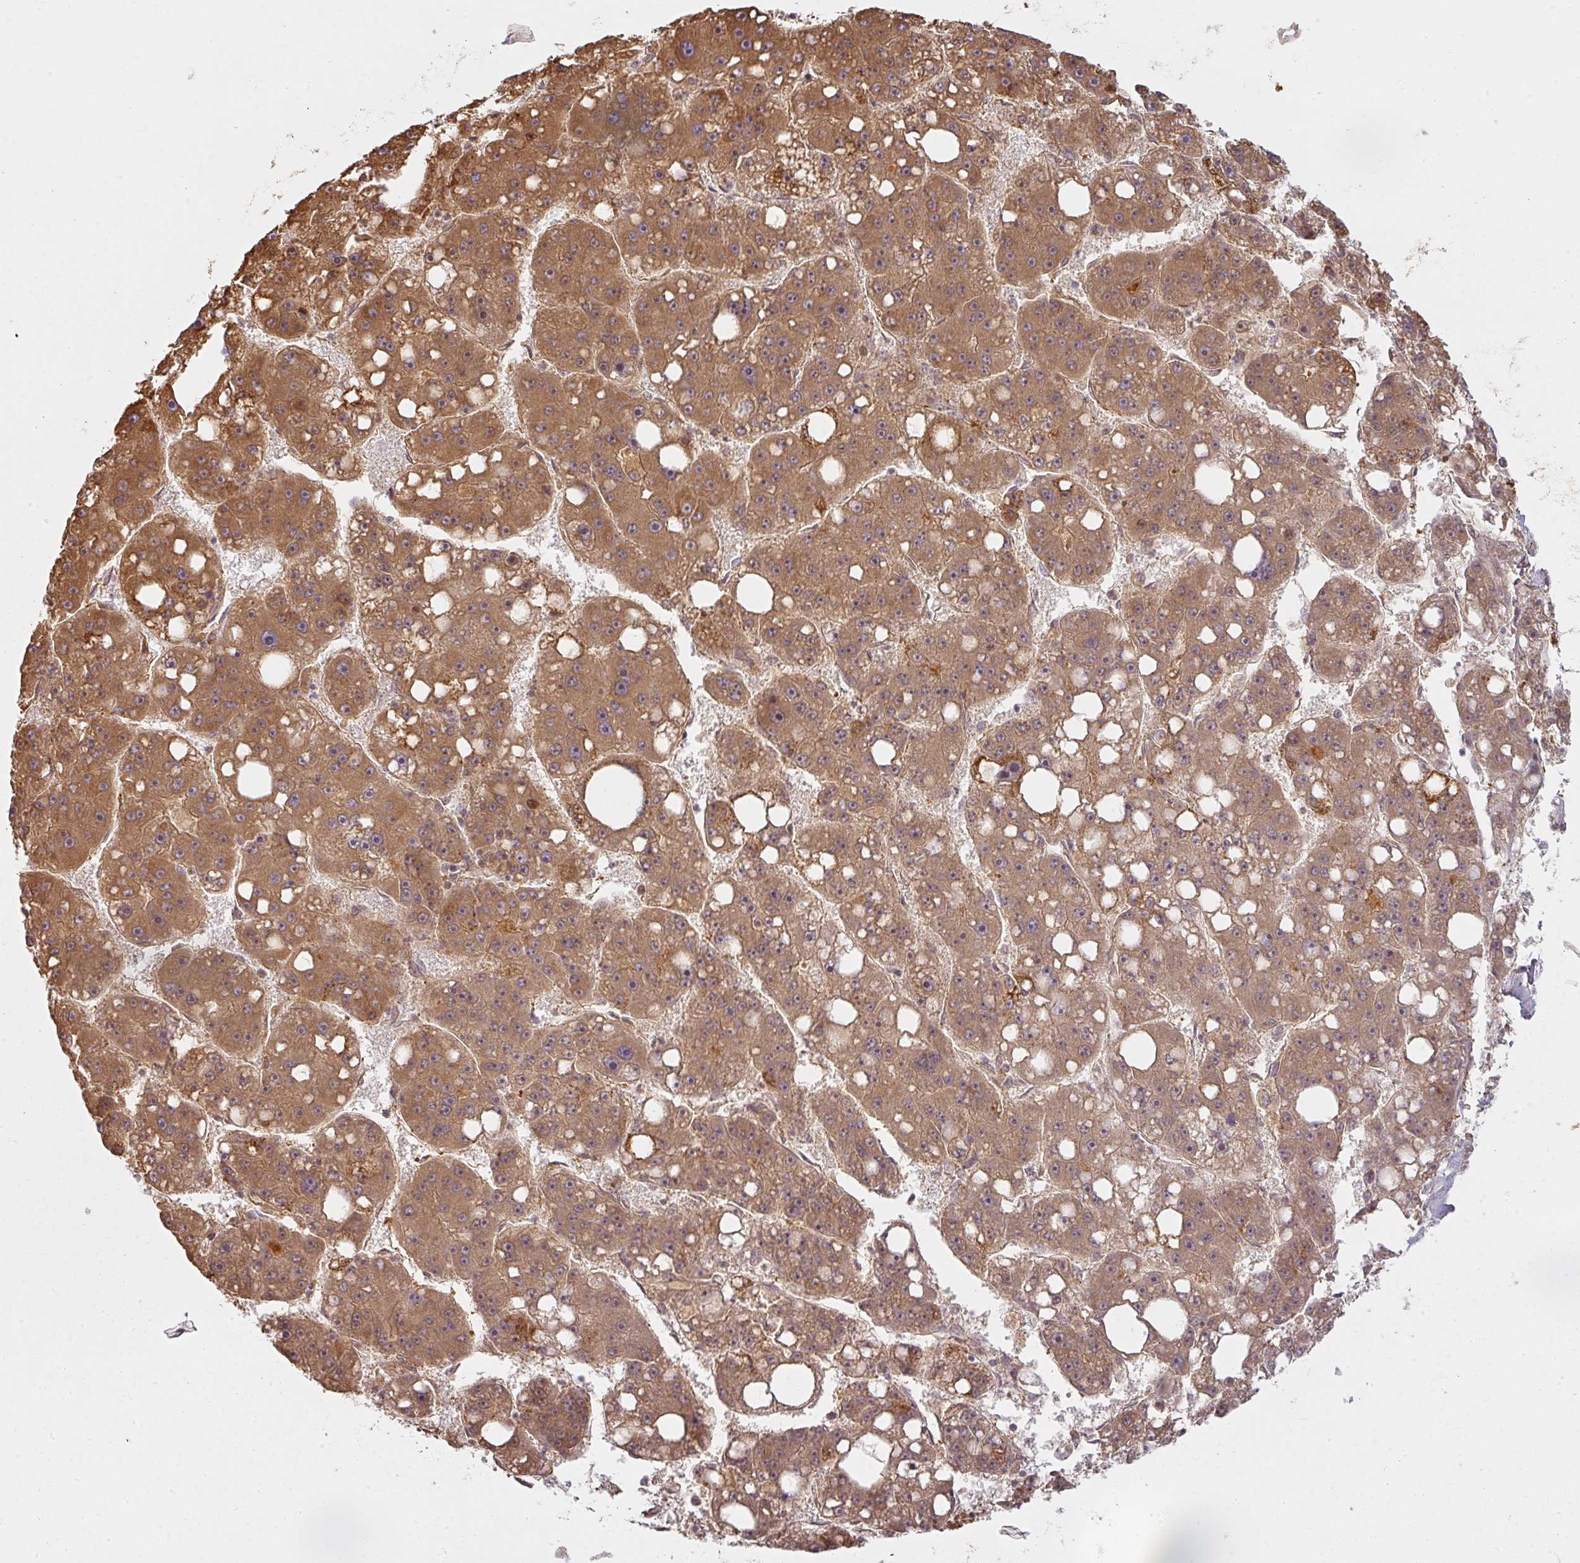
{"staining": {"intensity": "moderate", "quantity": ">75%", "location": "cytoplasmic/membranous"}, "tissue": "liver cancer", "cell_type": "Tumor cells", "image_type": "cancer", "snomed": [{"axis": "morphology", "description": "Carcinoma, Hepatocellular, NOS"}, {"axis": "topography", "description": "Liver"}], "caption": "Immunohistochemistry (DAB) staining of liver cancer (hepatocellular carcinoma) reveals moderate cytoplasmic/membranous protein expression in approximately >75% of tumor cells.", "gene": "CNOT1", "patient": {"sex": "female", "age": 61}}